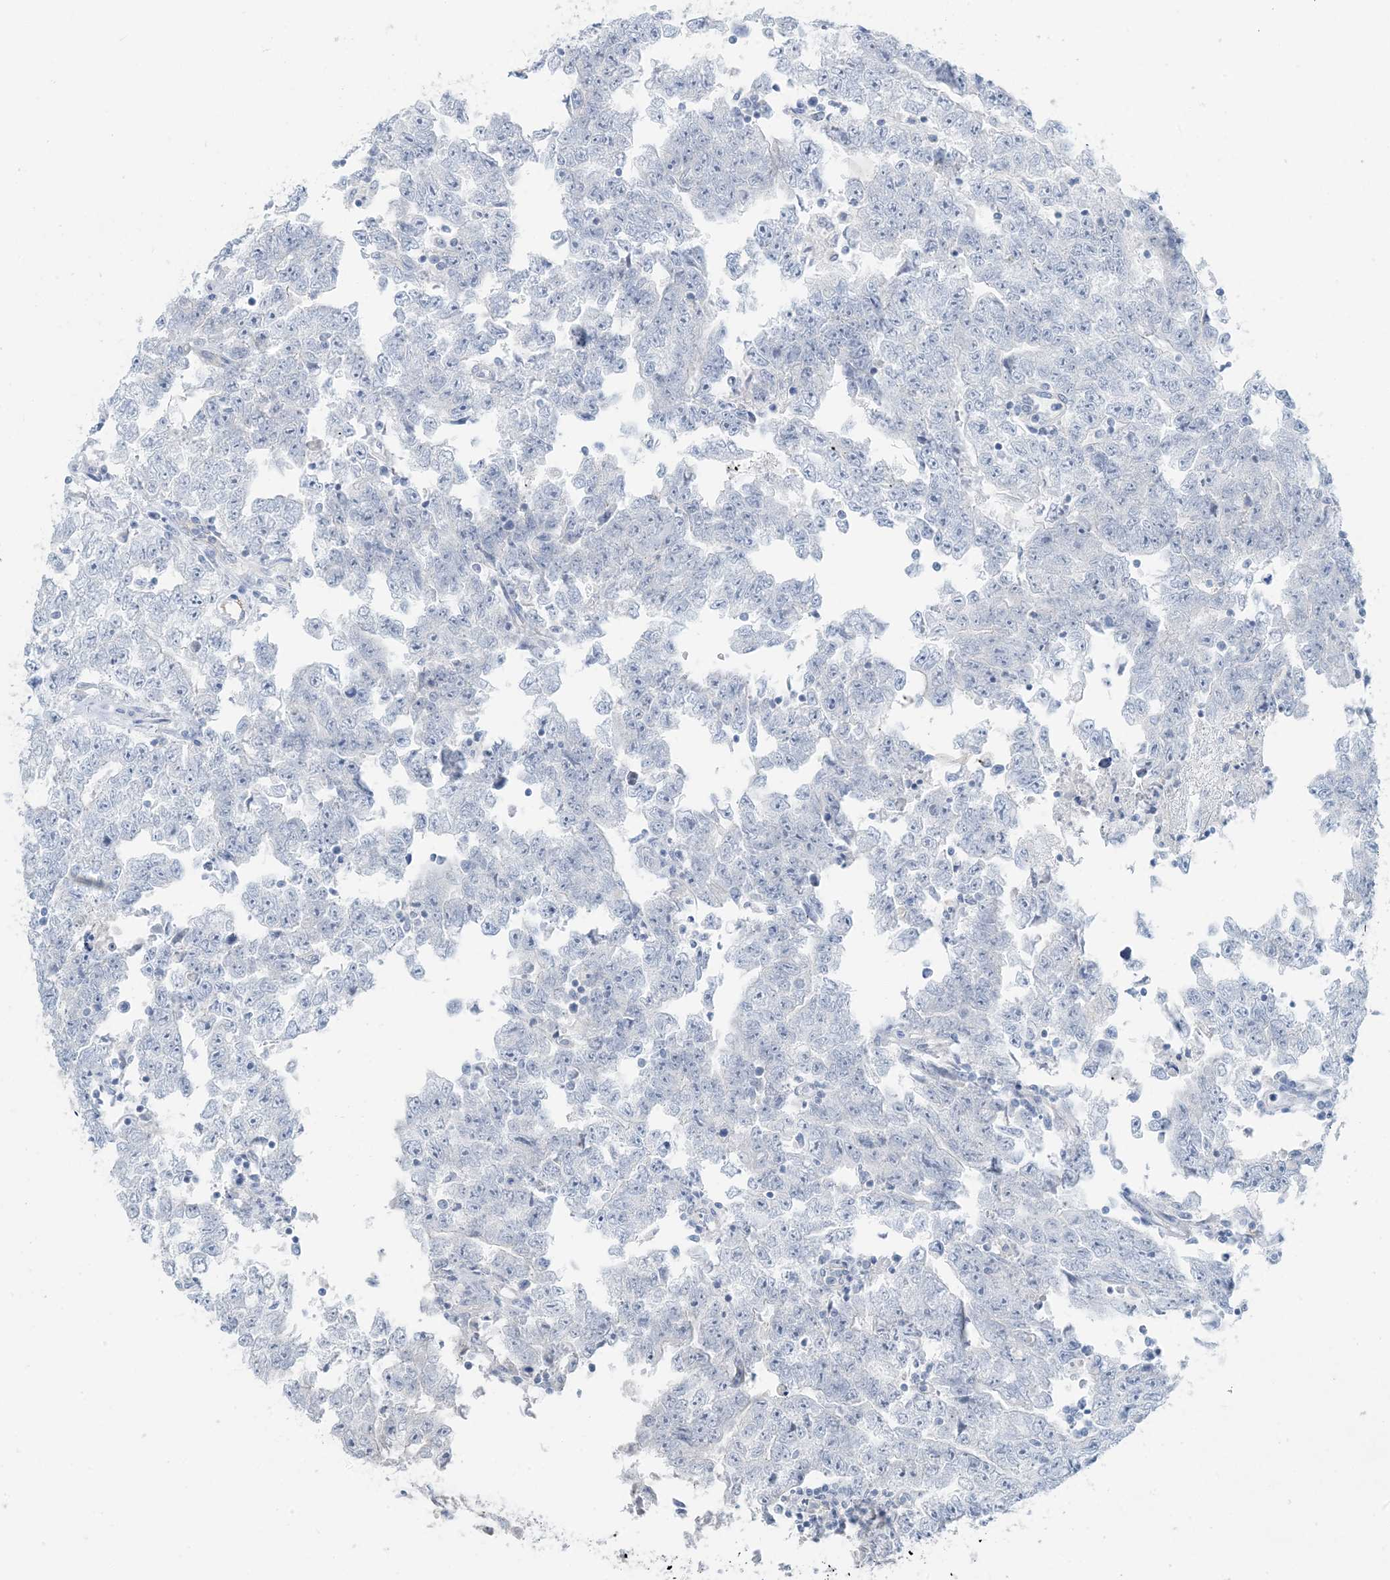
{"staining": {"intensity": "negative", "quantity": "none", "location": "none"}, "tissue": "testis cancer", "cell_type": "Tumor cells", "image_type": "cancer", "snomed": [{"axis": "morphology", "description": "Carcinoma, Embryonal, NOS"}, {"axis": "topography", "description": "Testis"}], "caption": "This is a image of immunohistochemistry (IHC) staining of testis embryonal carcinoma, which shows no expression in tumor cells.", "gene": "PGM5", "patient": {"sex": "male", "age": 25}}